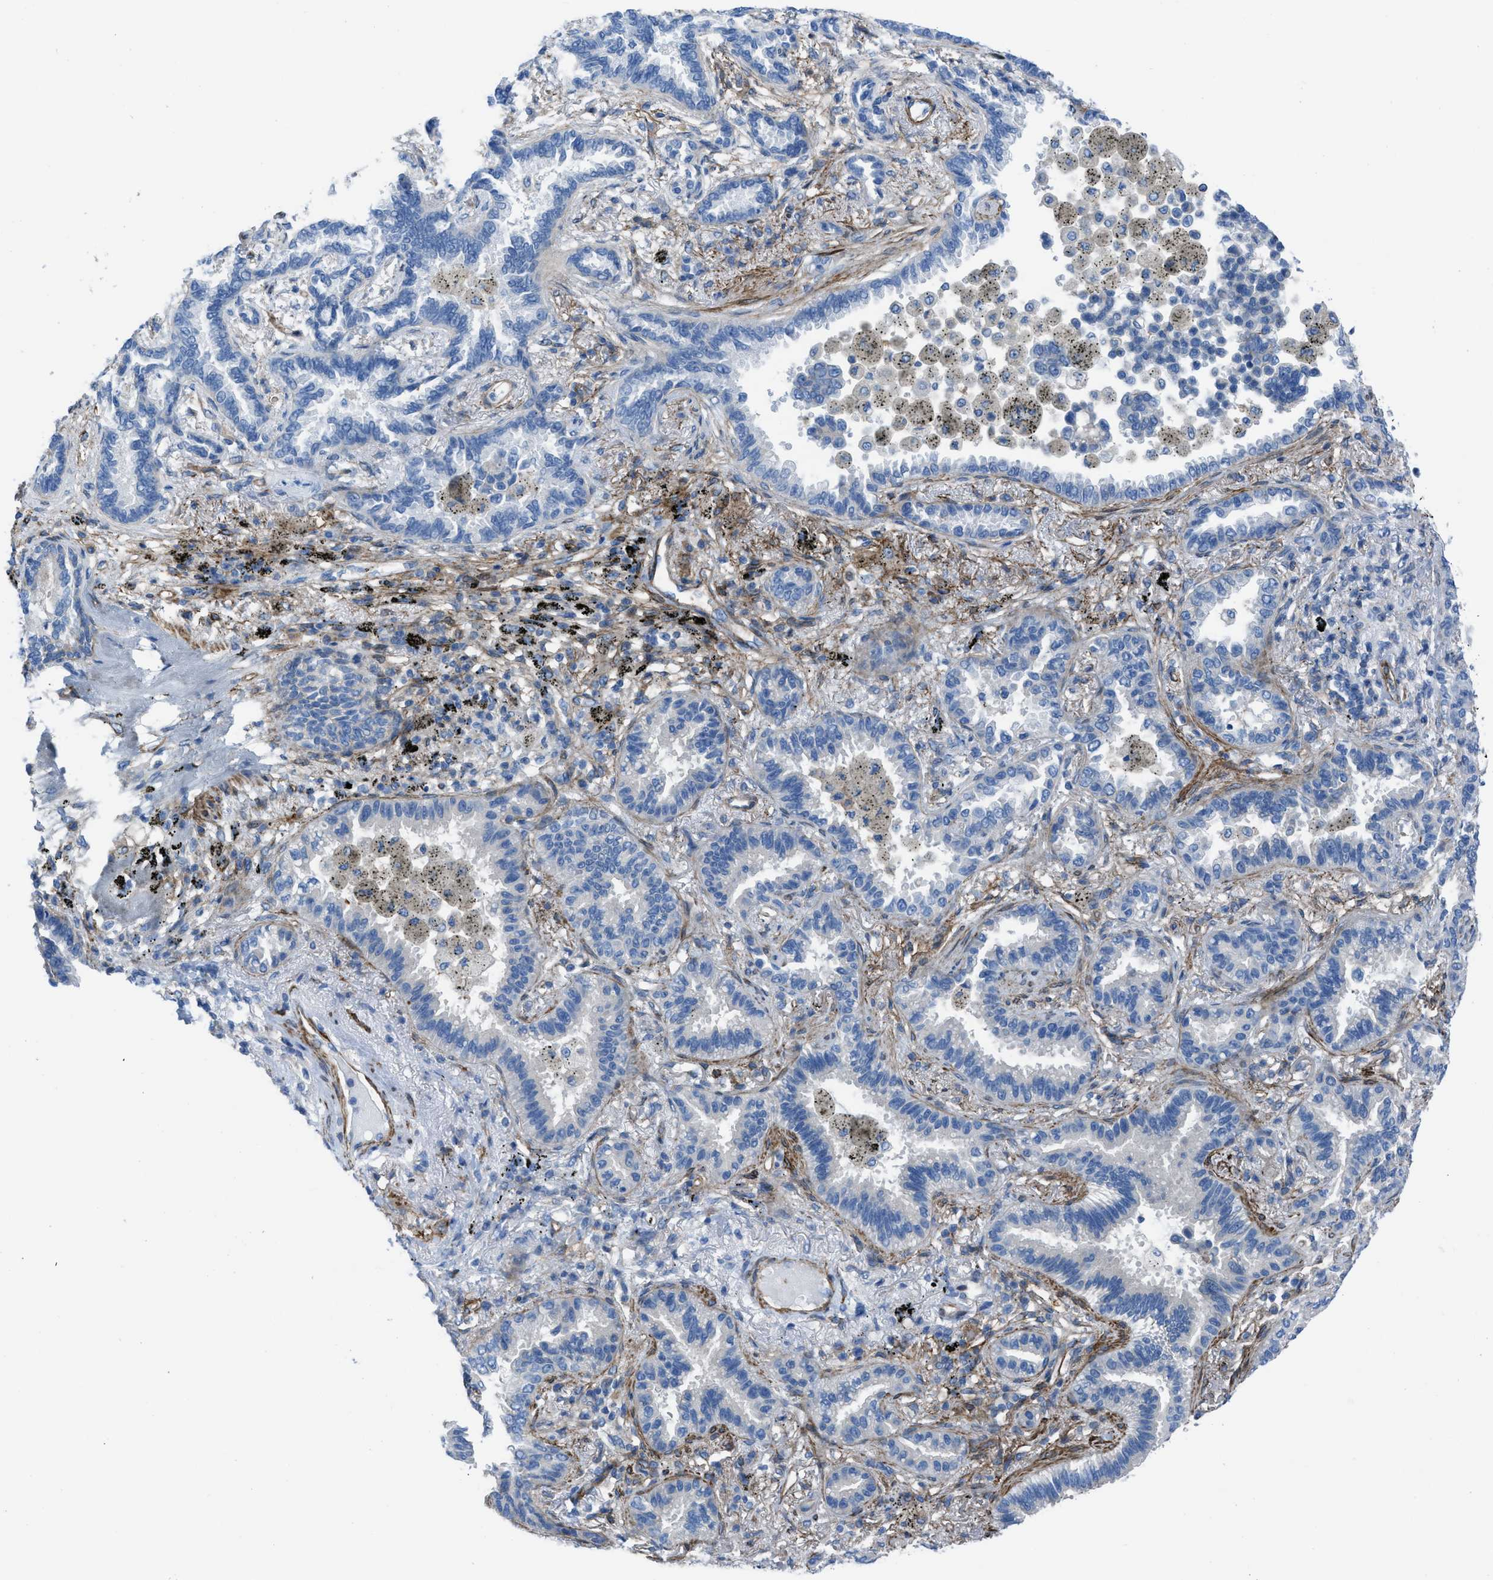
{"staining": {"intensity": "weak", "quantity": "<25%", "location": "cytoplasmic/membranous"}, "tissue": "lung cancer", "cell_type": "Tumor cells", "image_type": "cancer", "snomed": [{"axis": "morphology", "description": "Normal tissue, NOS"}, {"axis": "morphology", "description": "Adenocarcinoma, NOS"}, {"axis": "topography", "description": "Lung"}], "caption": "Lung adenocarcinoma was stained to show a protein in brown. There is no significant expression in tumor cells.", "gene": "KCNH7", "patient": {"sex": "male", "age": 59}}